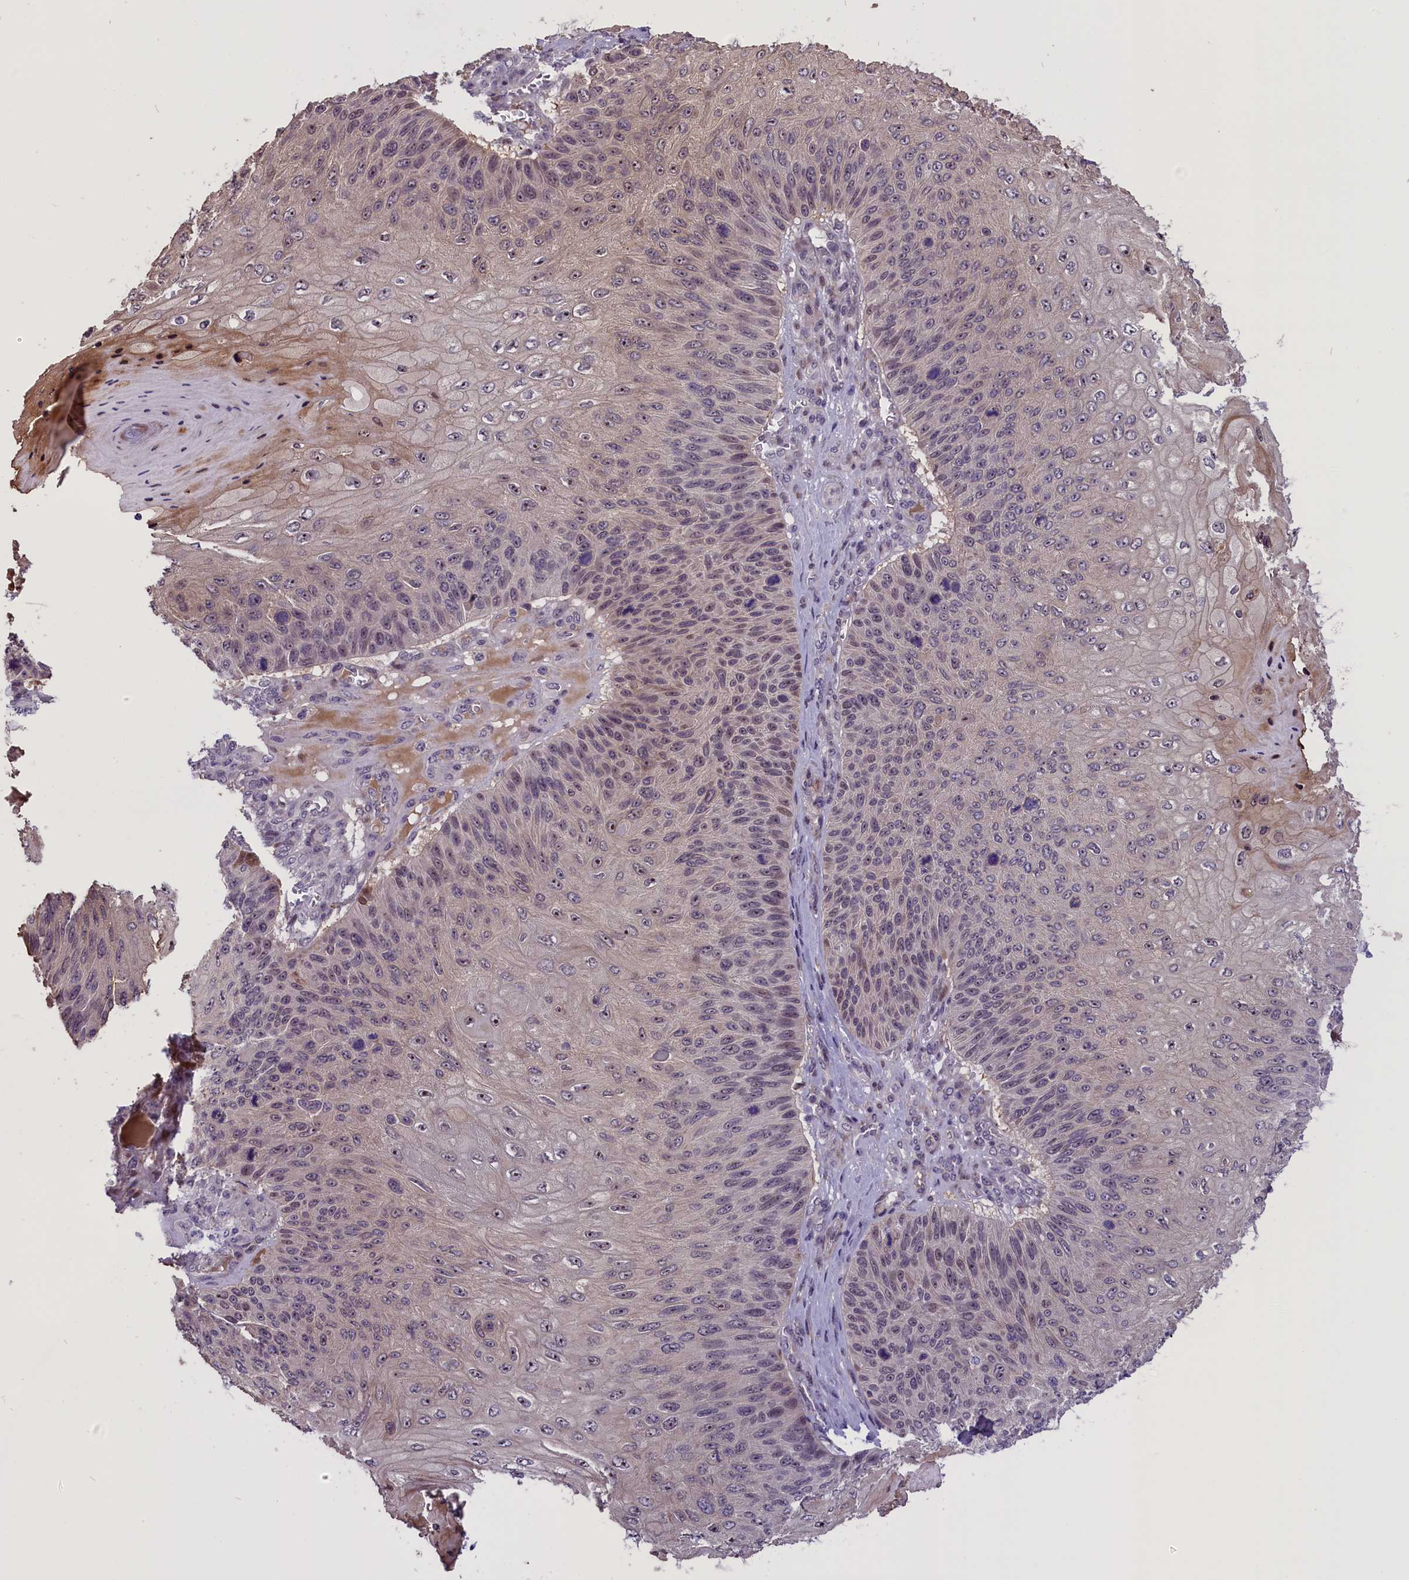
{"staining": {"intensity": "moderate", "quantity": "<25%", "location": "cytoplasmic/membranous,nuclear"}, "tissue": "skin cancer", "cell_type": "Tumor cells", "image_type": "cancer", "snomed": [{"axis": "morphology", "description": "Squamous cell carcinoma, NOS"}, {"axis": "topography", "description": "Skin"}], "caption": "A histopathology image showing moderate cytoplasmic/membranous and nuclear positivity in approximately <25% of tumor cells in skin cancer, as visualized by brown immunohistochemical staining.", "gene": "ENHO", "patient": {"sex": "female", "age": 88}}